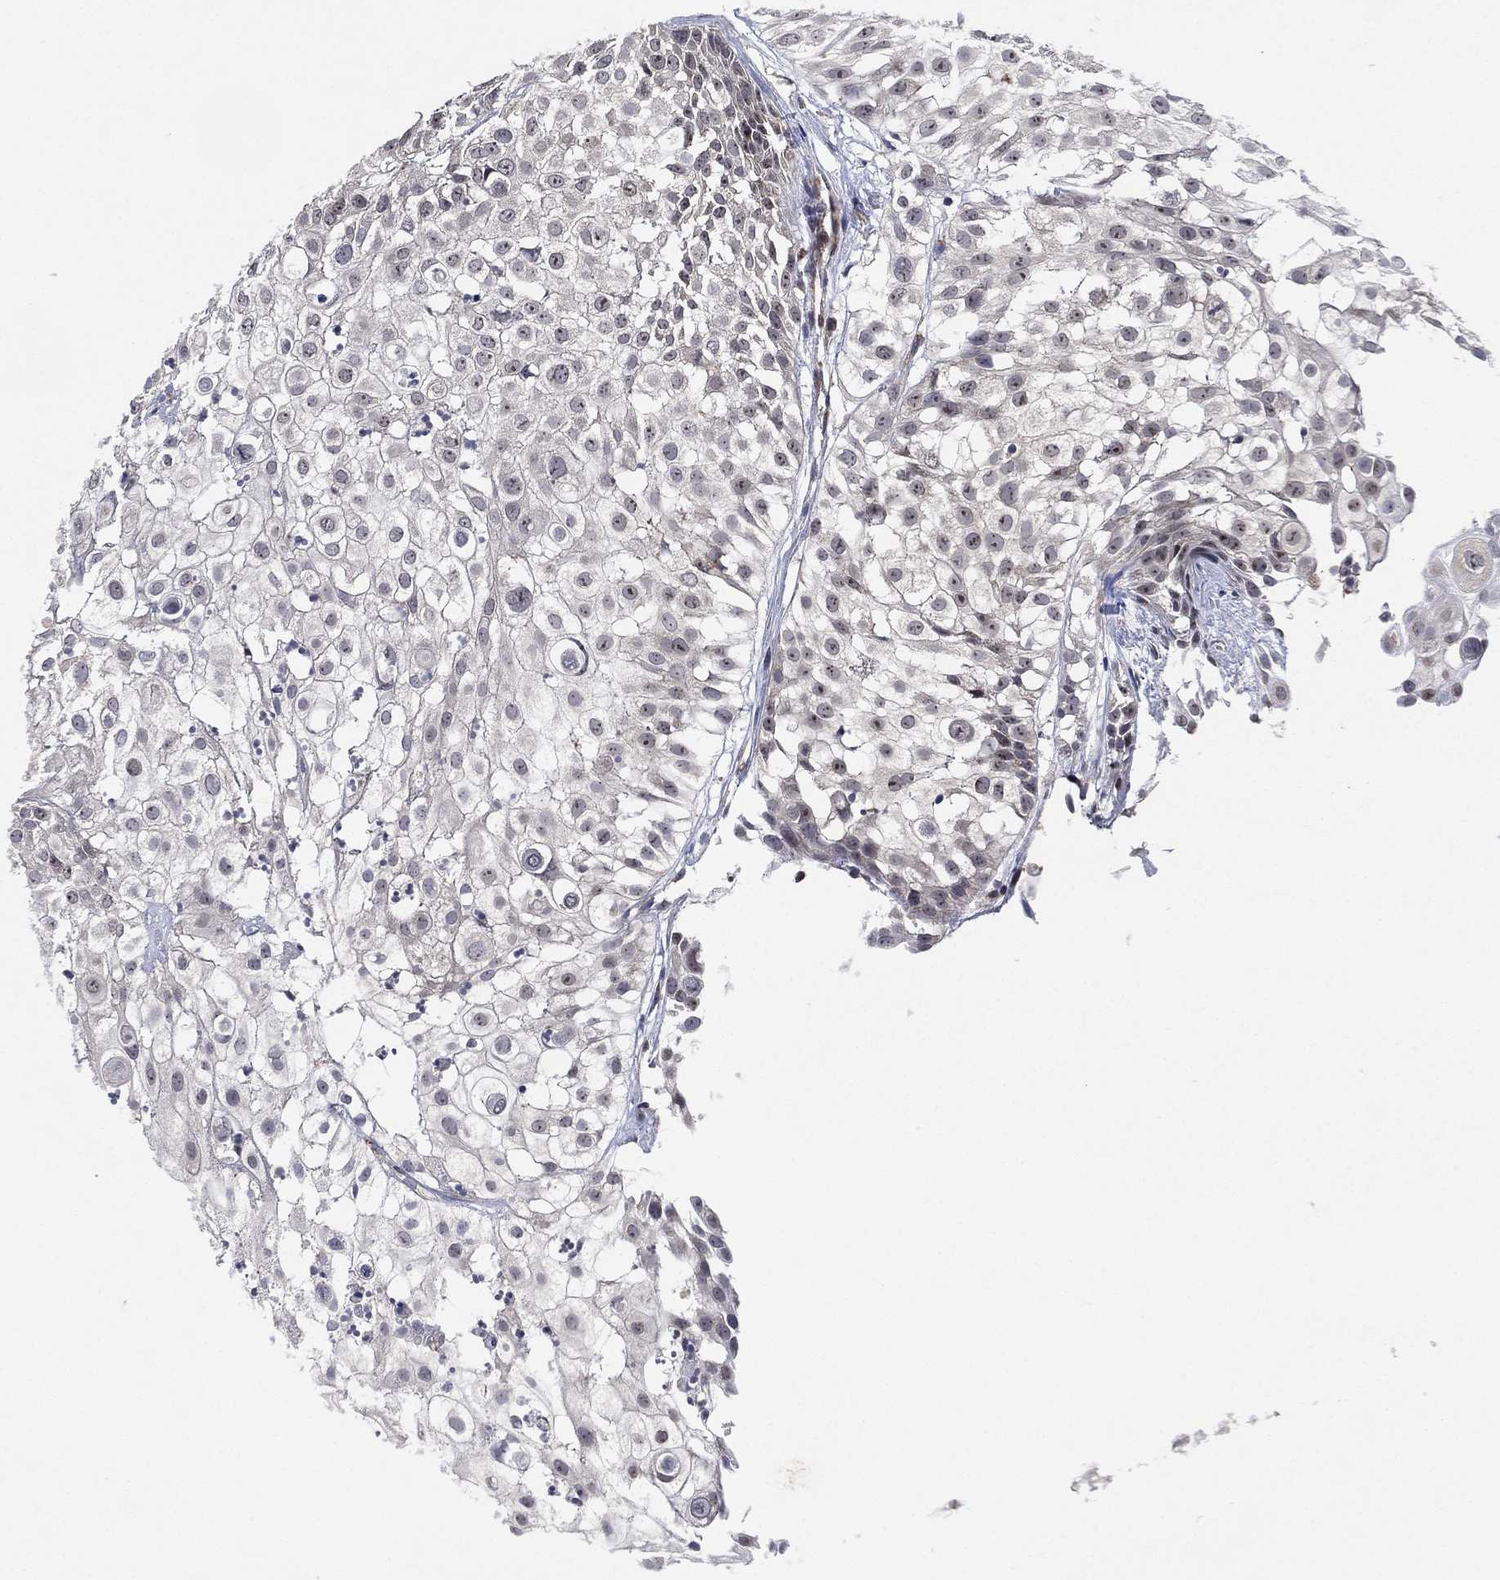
{"staining": {"intensity": "negative", "quantity": "none", "location": "none"}, "tissue": "urothelial cancer", "cell_type": "Tumor cells", "image_type": "cancer", "snomed": [{"axis": "morphology", "description": "Urothelial carcinoma, High grade"}, {"axis": "topography", "description": "Urinary bladder"}], "caption": "Urothelial cancer stained for a protein using IHC shows no expression tumor cells.", "gene": "FAM104A", "patient": {"sex": "female", "age": 79}}